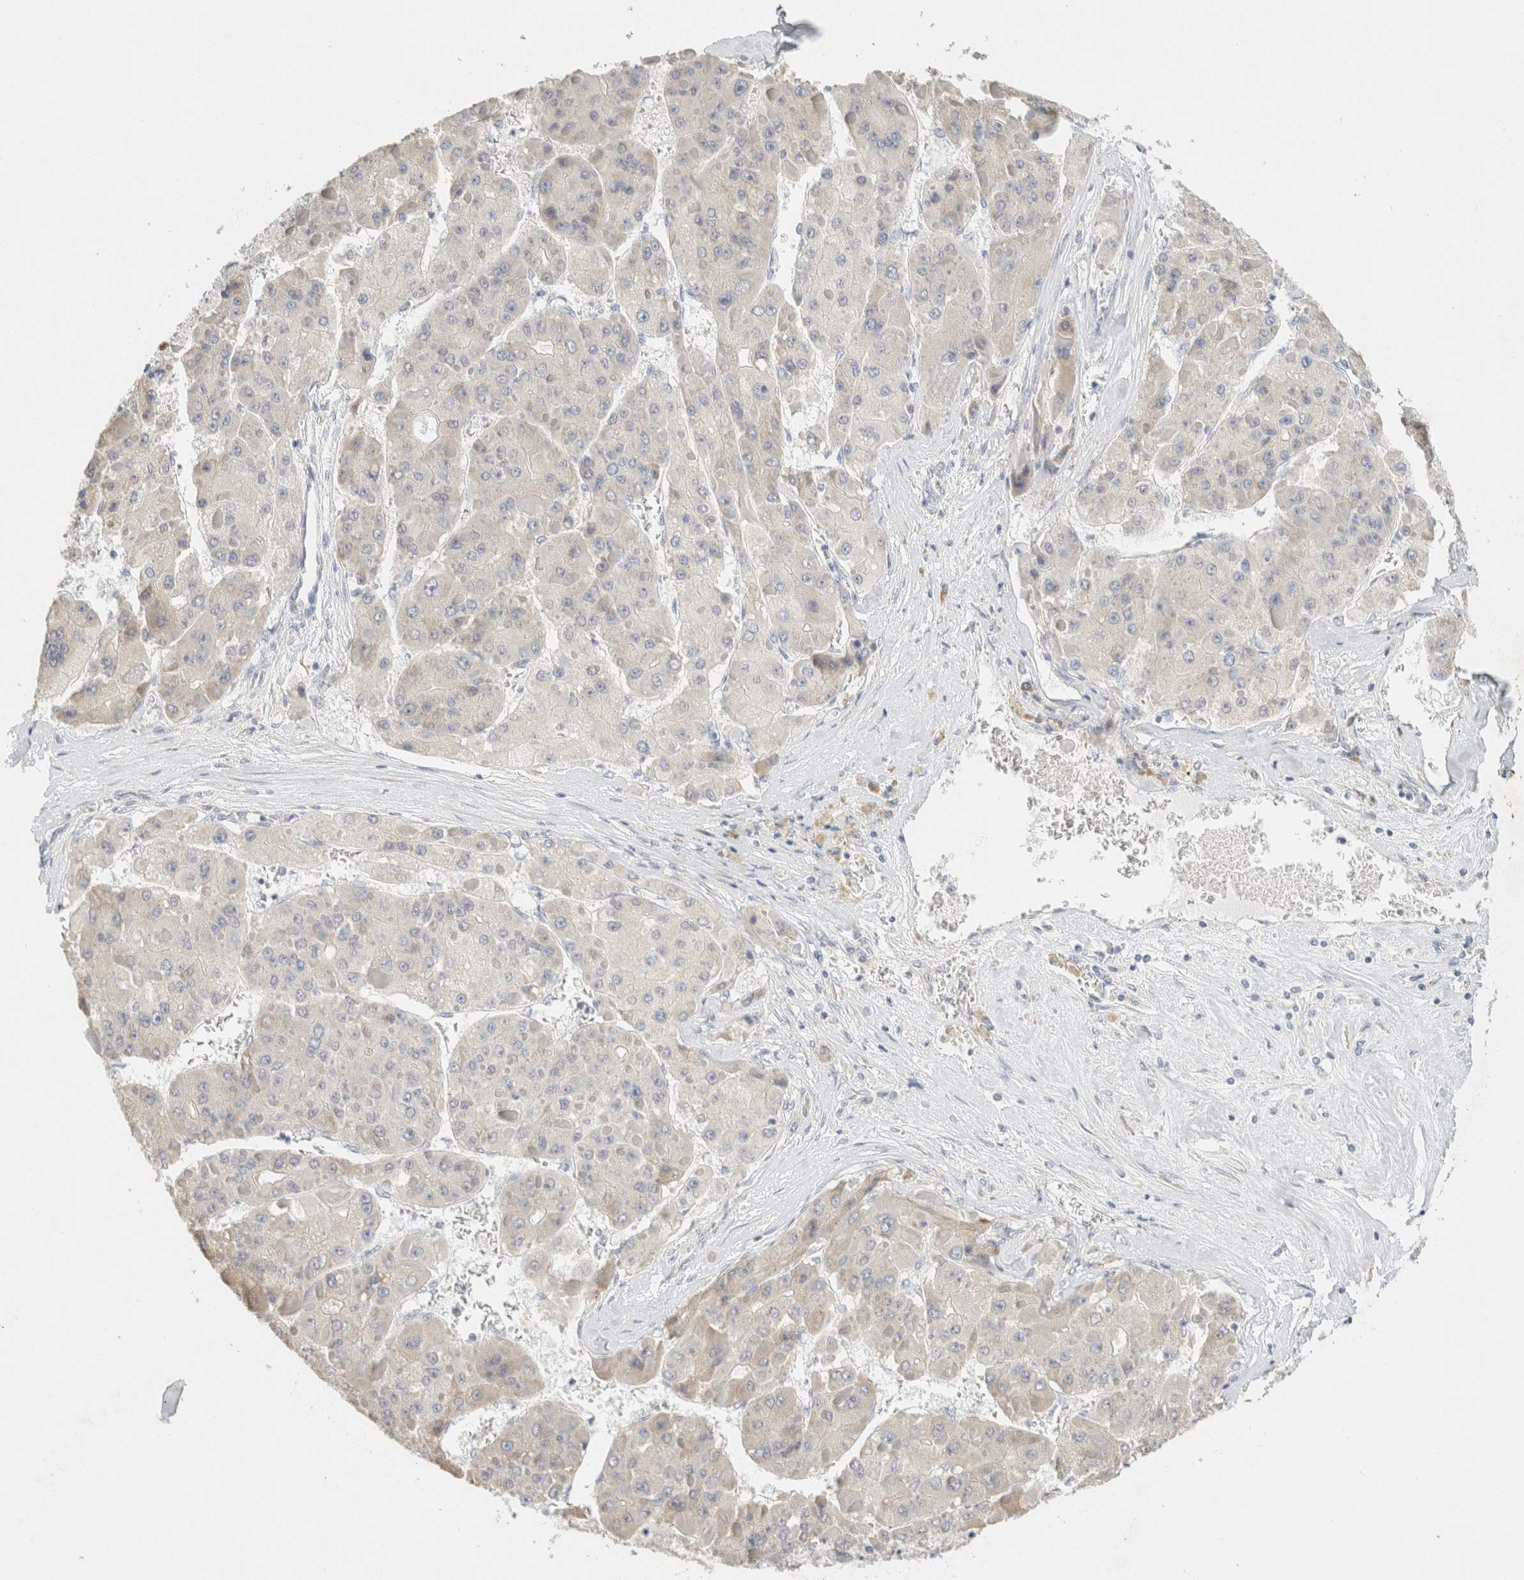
{"staining": {"intensity": "negative", "quantity": "none", "location": "none"}, "tissue": "liver cancer", "cell_type": "Tumor cells", "image_type": "cancer", "snomed": [{"axis": "morphology", "description": "Carcinoma, Hepatocellular, NOS"}, {"axis": "topography", "description": "Liver"}], "caption": "Photomicrograph shows no significant protein staining in tumor cells of liver hepatocellular carcinoma.", "gene": "NEFM", "patient": {"sex": "female", "age": 73}}